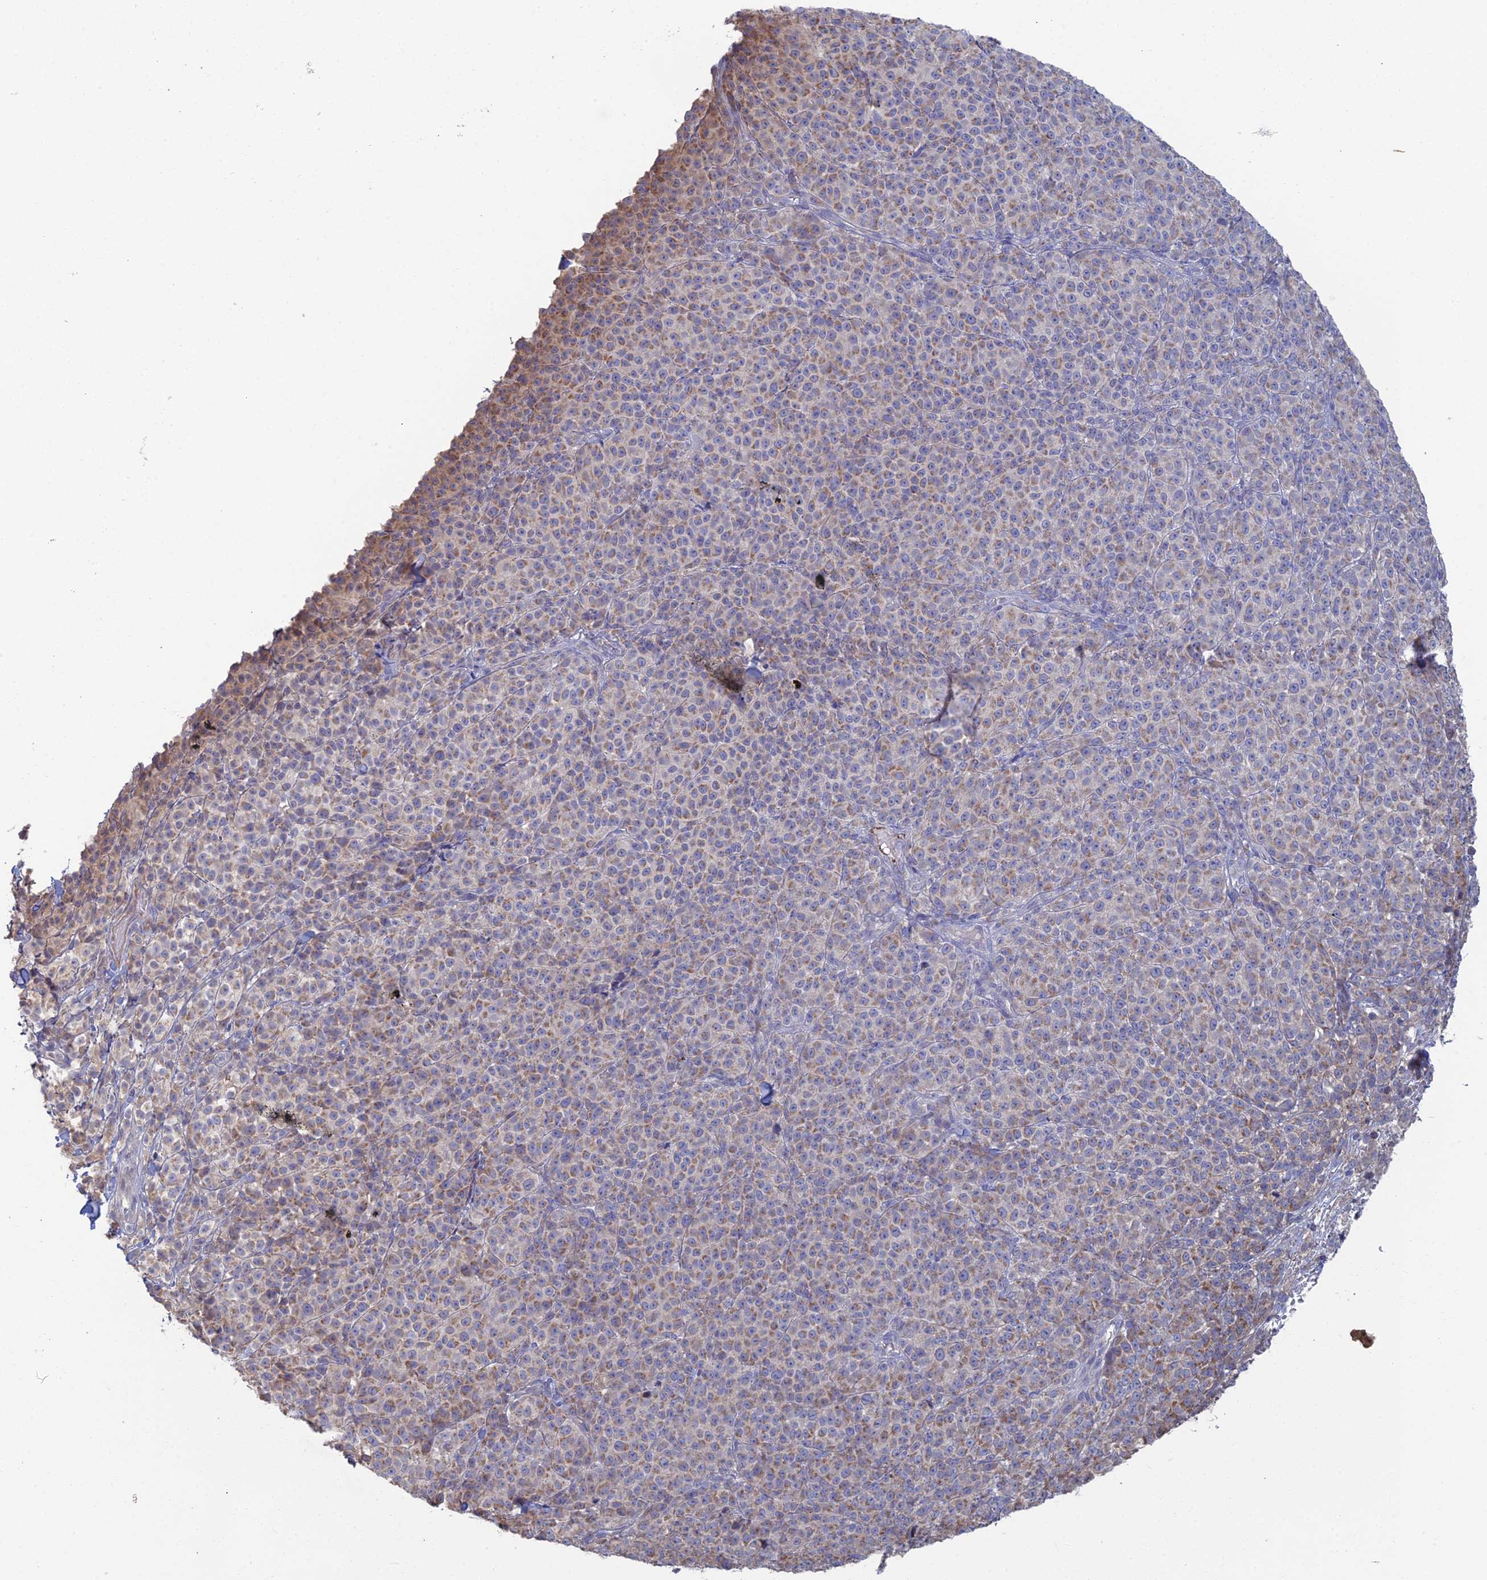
{"staining": {"intensity": "weak", "quantity": "25%-75%", "location": "cytoplasmic/membranous"}, "tissue": "melanoma", "cell_type": "Tumor cells", "image_type": "cancer", "snomed": [{"axis": "morphology", "description": "Normal tissue, NOS"}, {"axis": "morphology", "description": "Malignant melanoma, NOS"}, {"axis": "topography", "description": "Skin"}], "caption": "High-power microscopy captured an IHC histopathology image of malignant melanoma, revealing weak cytoplasmic/membranous expression in about 25%-75% of tumor cells.", "gene": "ARL16", "patient": {"sex": "female", "age": 34}}